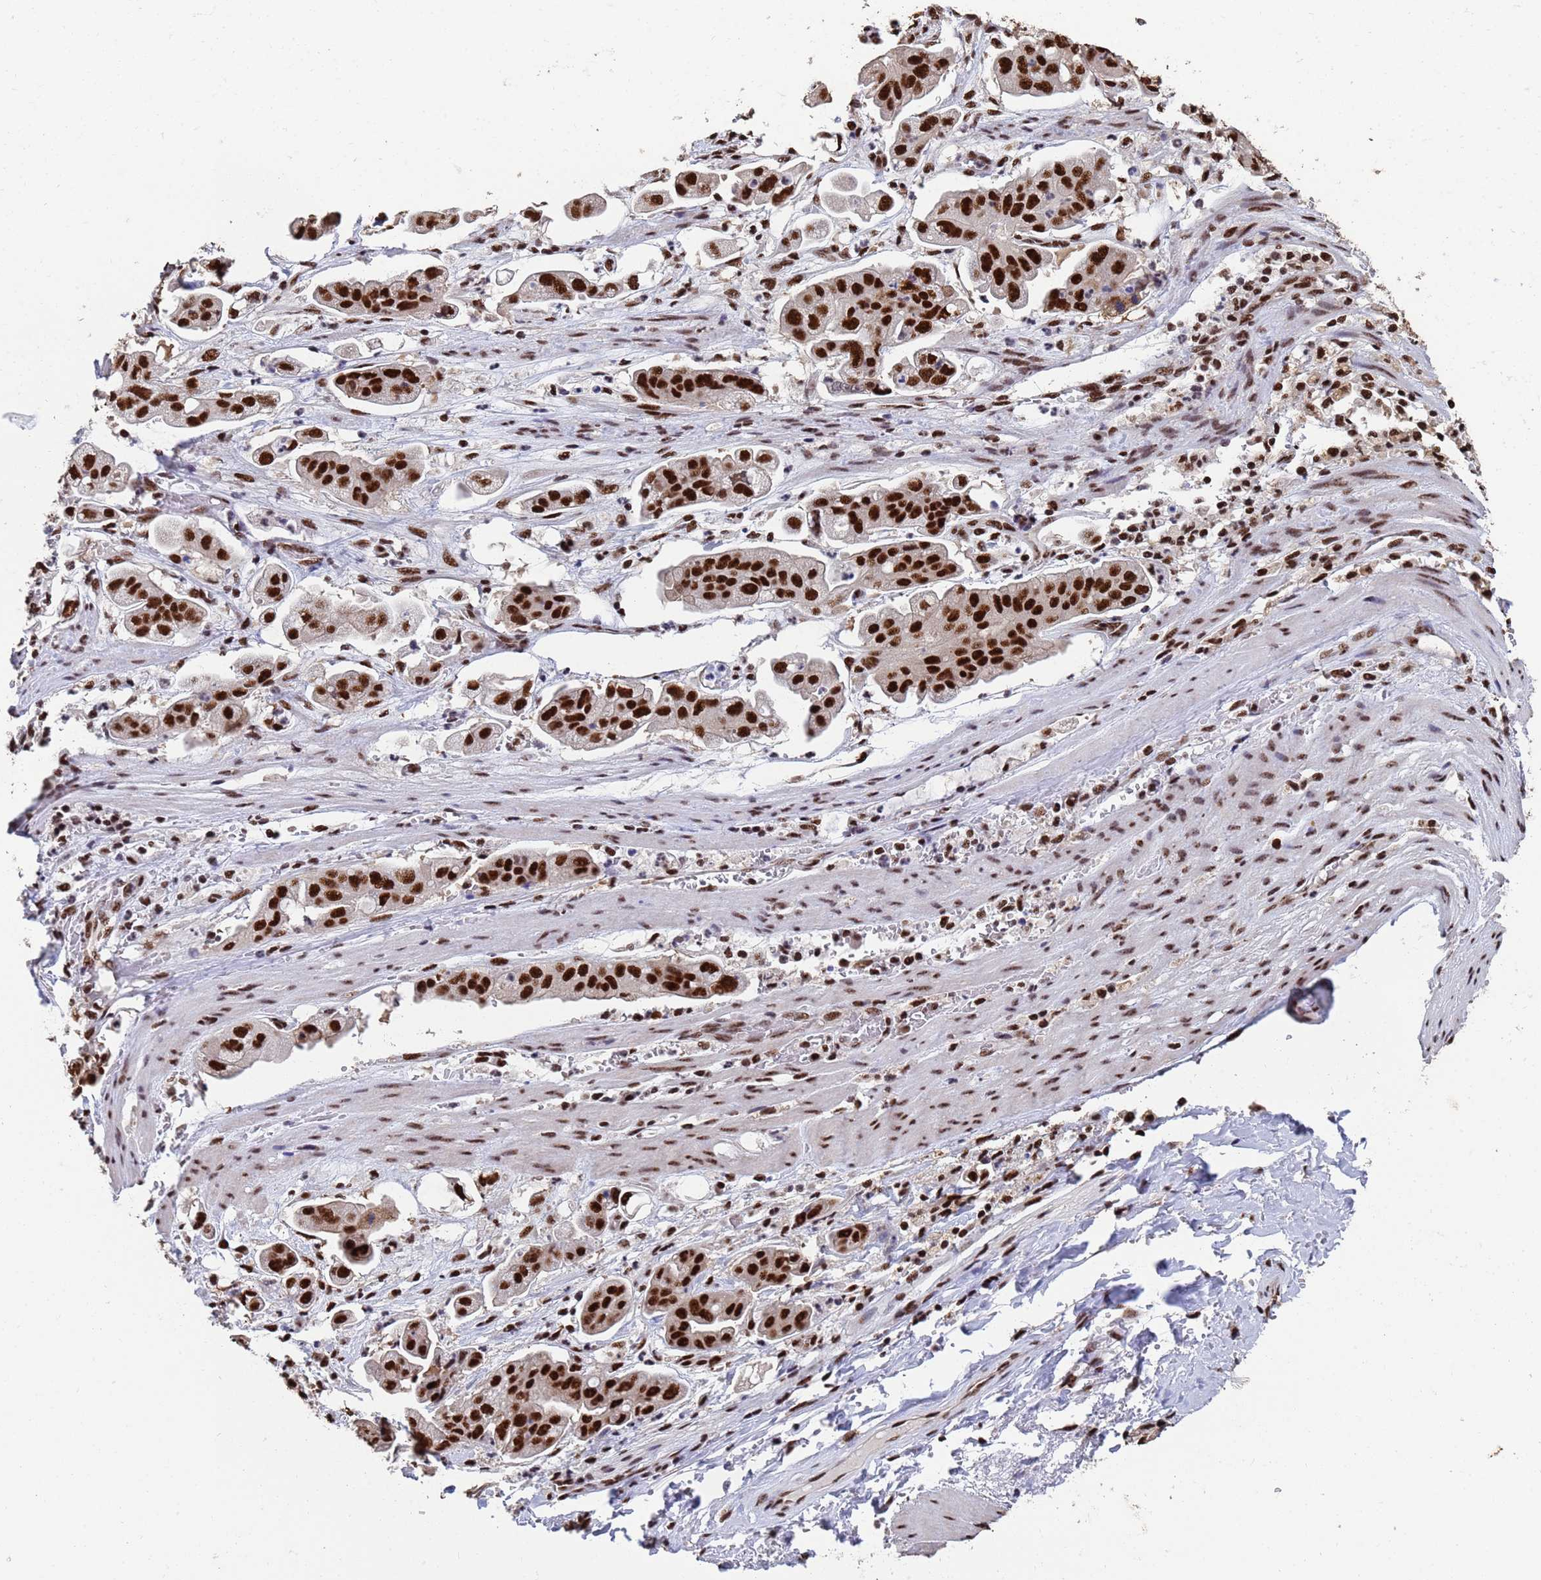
{"staining": {"intensity": "strong", "quantity": ">75%", "location": "nuclear"}, "tissue": "stomach cancer", "cell_type": "Tumor cells", "image_type": "cancer", "snomed": [{"axis": "morphology", "description": "Adenocarcinoma, NOS"}, {"axis": "topography", "description": "Stomach"}], "caption": "Immunohistochemistry of human stomach cancer displays high levels of strong nuclear expression in about >75% of tumor cells.", "gene": "SF3B2", "patient": {"sex": "male", "age": 62}}